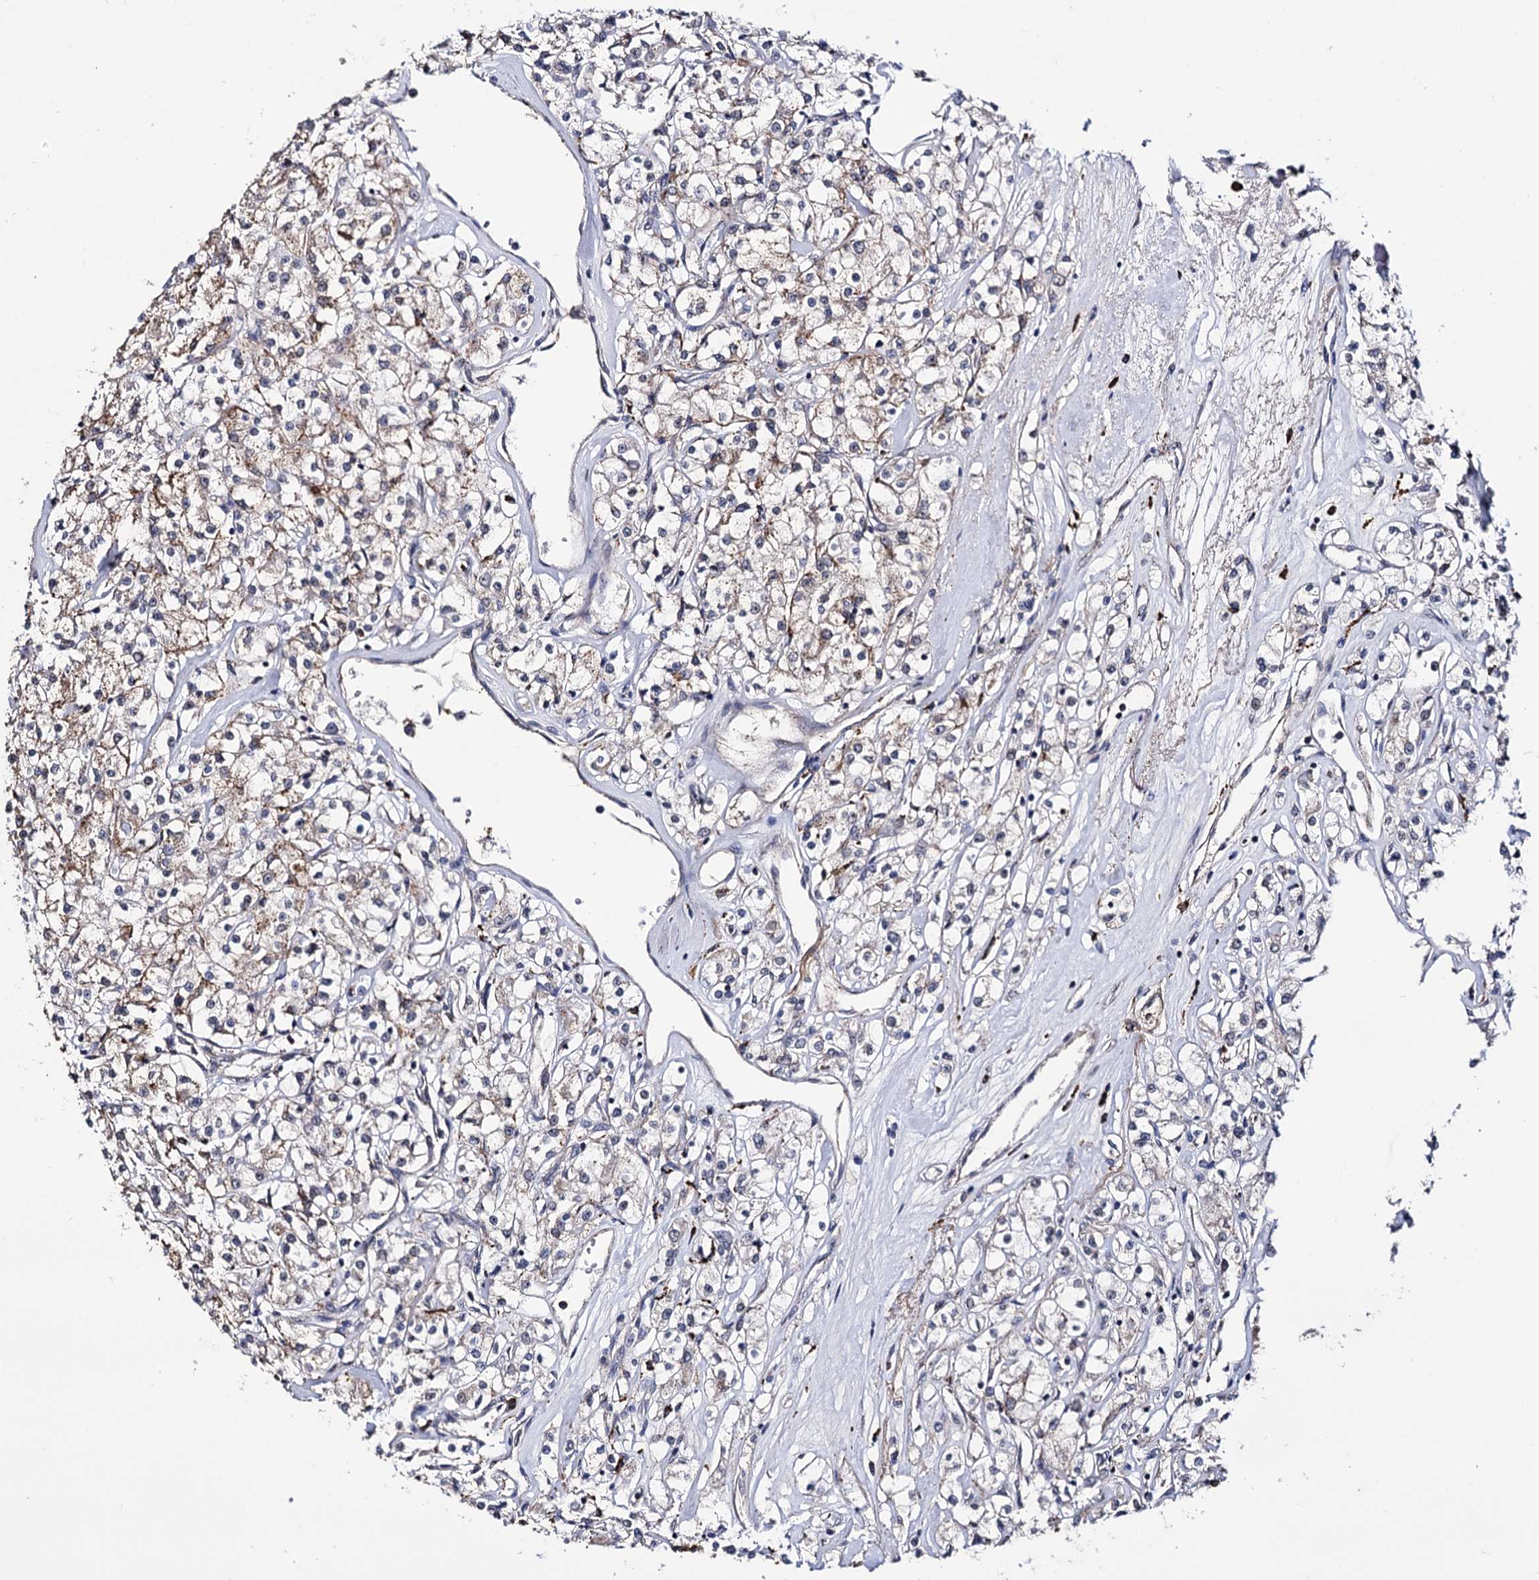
{"staining": {"intensity": "weak", "quantity": "<25%", "location": "cytoplasmic/membranous"}, "tissue": "renal cancer", "cell_type": "Tumor cells", "image_type": "cancer", "snomed": [{"axis": "morphology", "description": "Adenocarcinoma, NOS"}, {"axis": "topography", "description": "Kidney"}], "caption": "IHC histopathology image of neoplastic tissue: adenocarcinoma (renal) stained with DAB reveals no significant protein expression in tumor cells.", "gene": "MICAL2", "patient": {"sex": "female", "age": 59}}